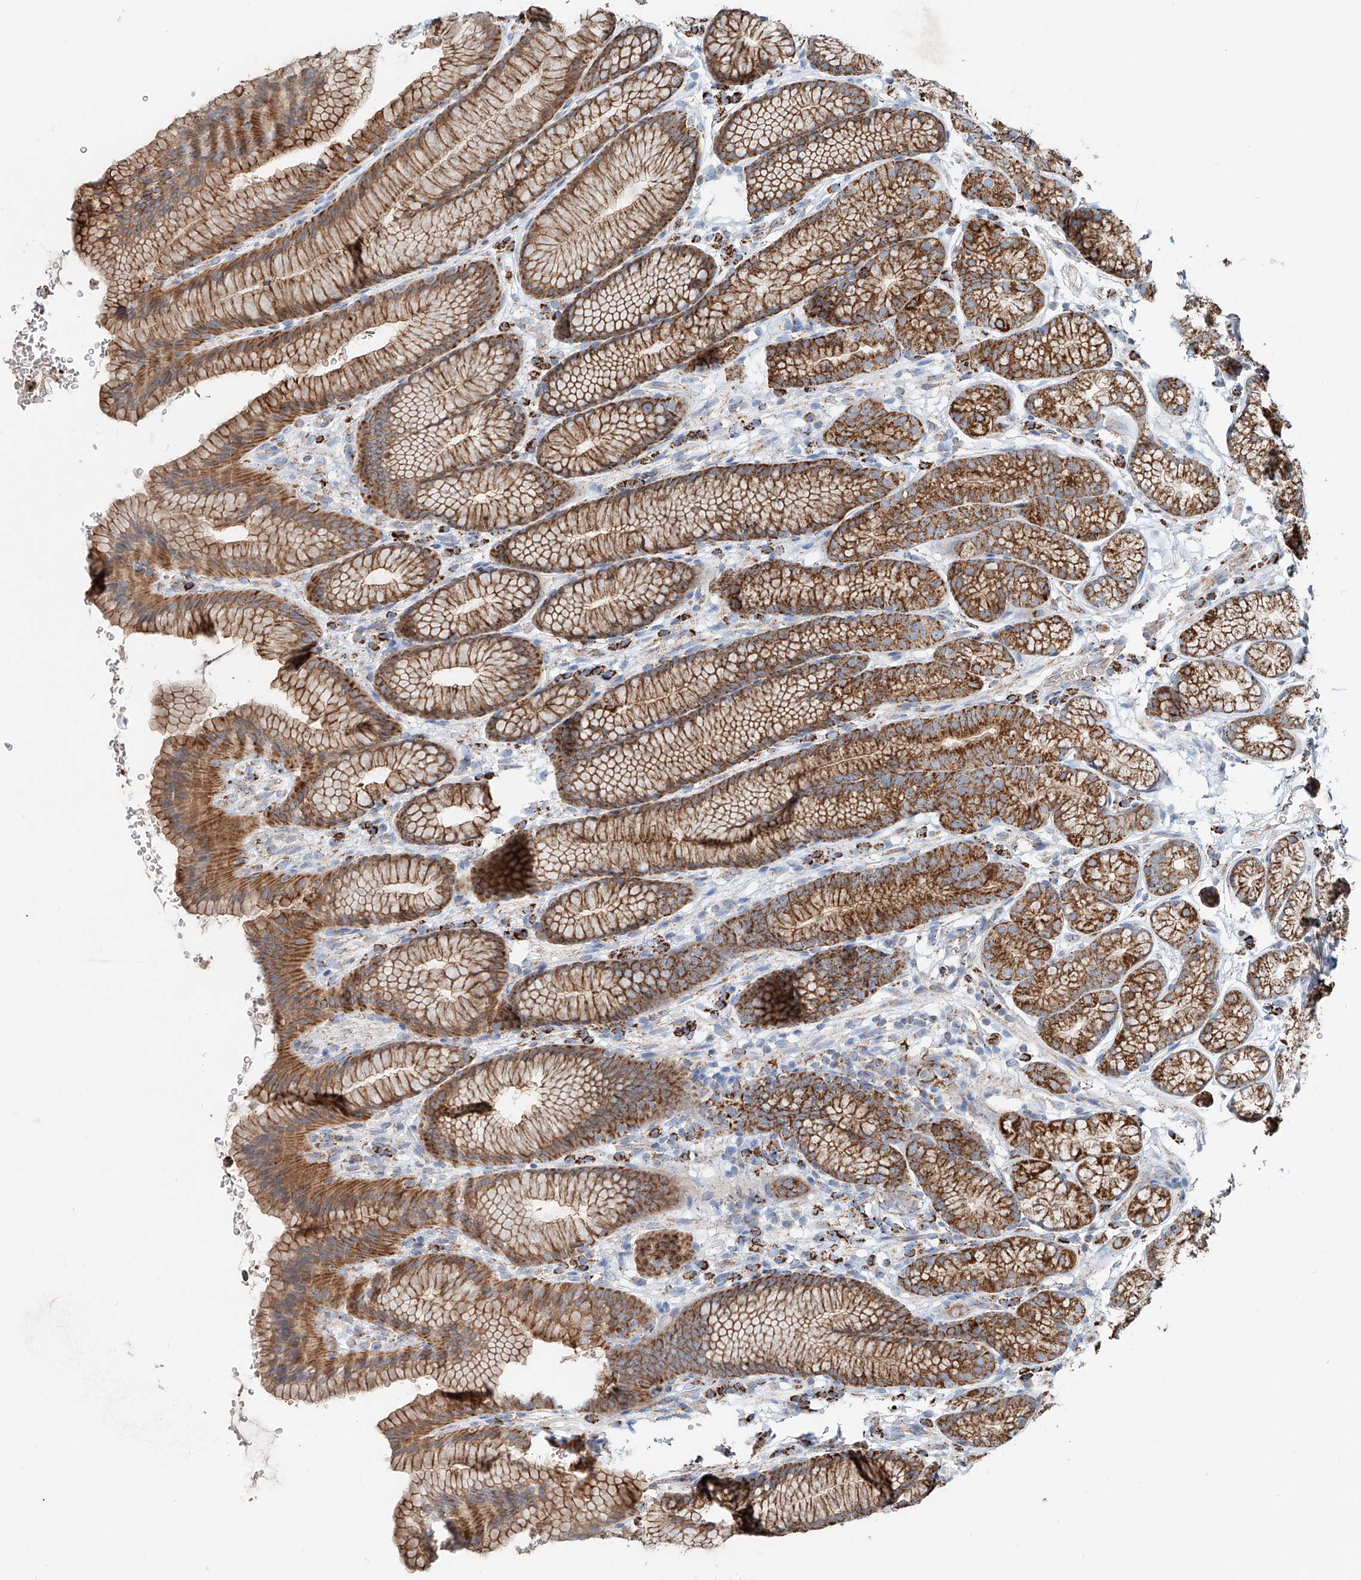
{"staining": {"intensity": "strong", "quantity": ">75%", "location": "cytoplasmic/membranous"}, "tissue": "stomach", "cell_type": "Glandular cells", "image_type": "normal", "snomed": [{"axis": "morphology", "description": "Normal tissue, NOS"}, {"axis": "topography", "description": "Stomach"}], "caption": "DAB (3,3'-diaminobenzidine) immunohistochemical staining of unremarkable human stomach reveals strong cytoplasmic/membranous protein positivity in approximately >75% of glandular cells.", "gene": "CARD10", "patient": {"sex": "male", "age": 42}}